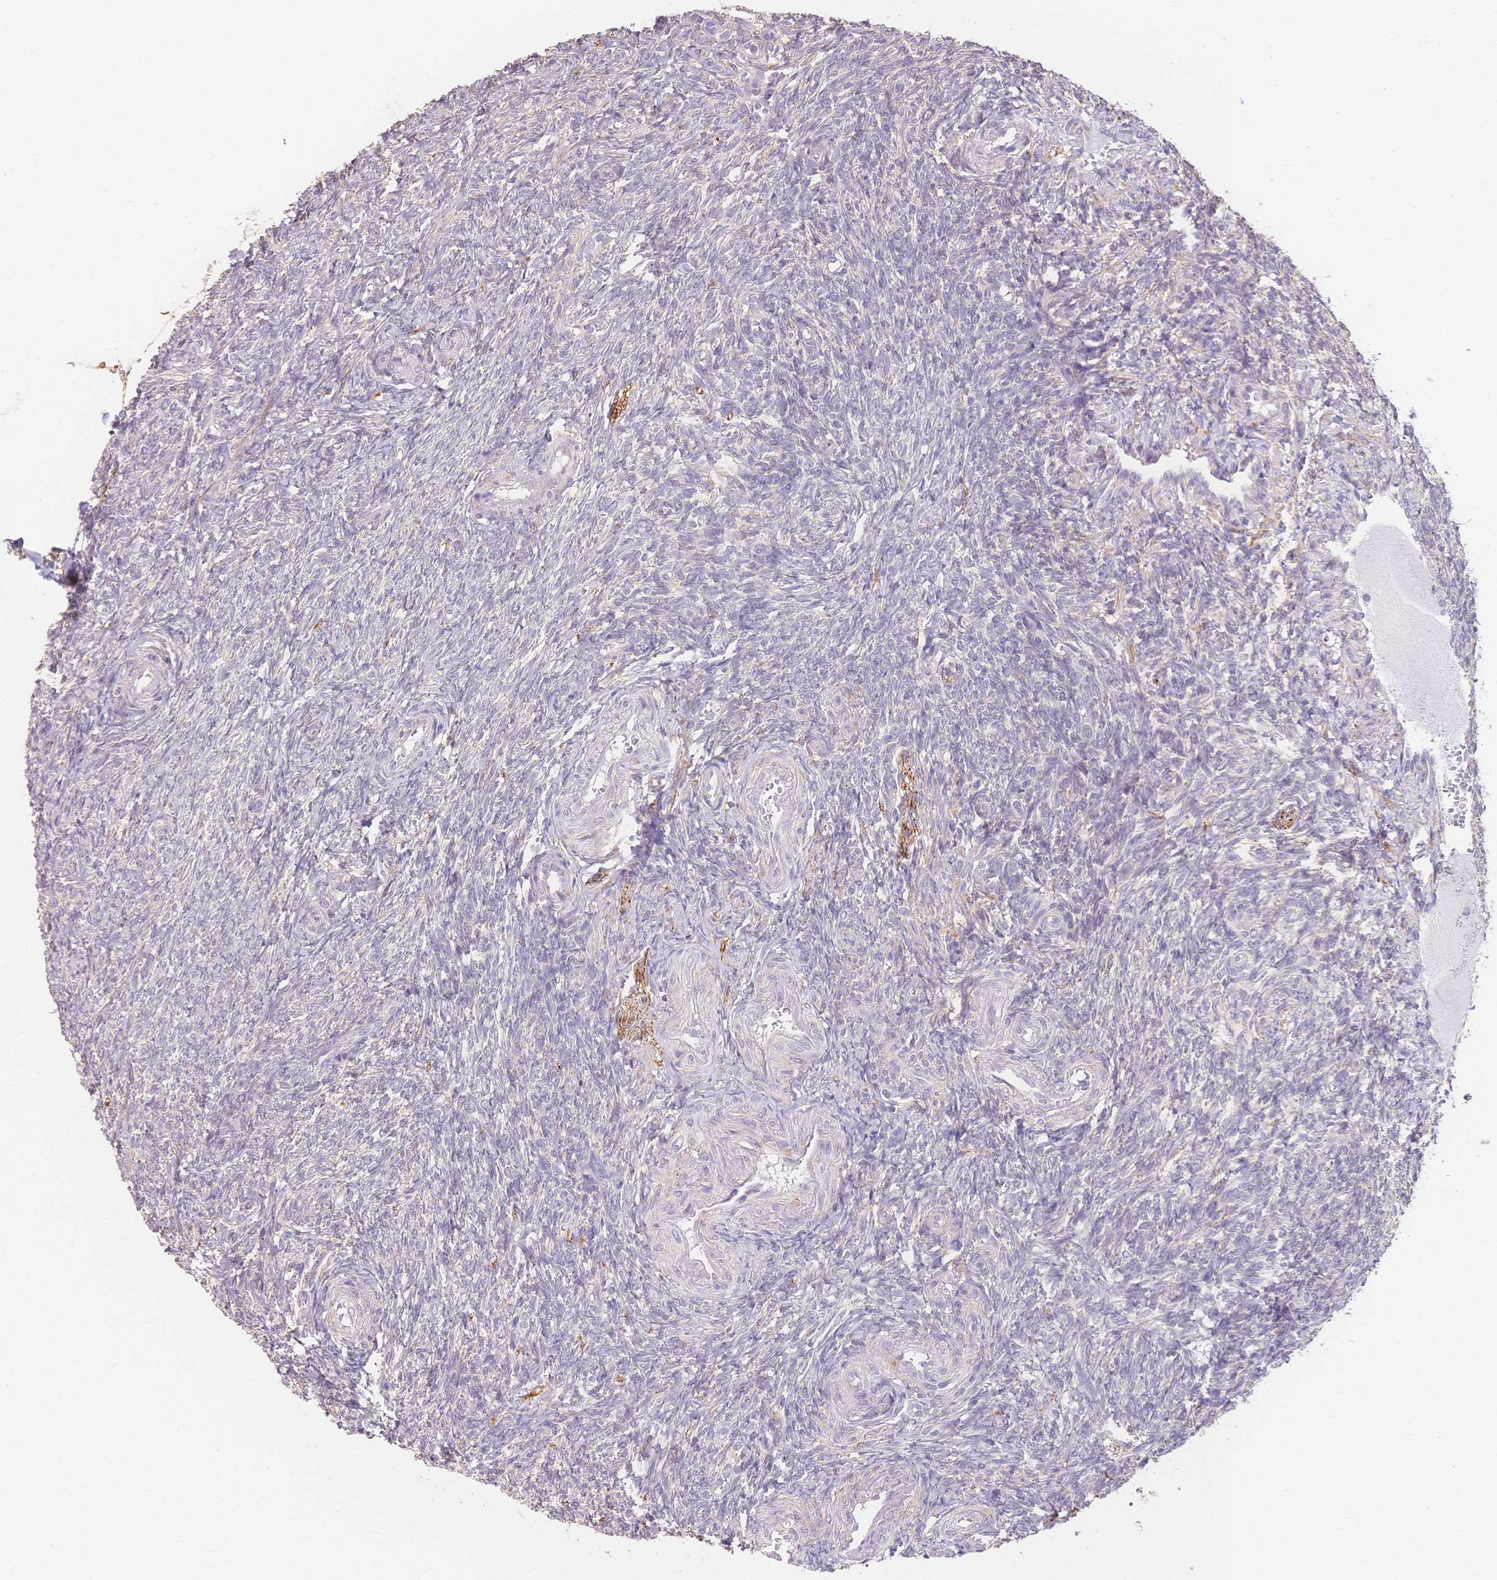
{"staining": {"intensity": "weak", "quantity": "25%-75%", "location": "cytoplasmic/membranous"}, "tissue": "ovary", "cell_type": "Follicle cells", "image_type": "normal", "snomed": [{"axis": "morphology", "description": "Normal tissue, NOS"}, {"axis": "topography", "description": "Ovary"}], "caption": "Protein staining by IHC shows weak cytoplasmic/membranous positivity in about 25%-75% of follicle cells in benign ovary.", "gene": "HS3ST5", "patient": {"sex": "female", "age": 39}}